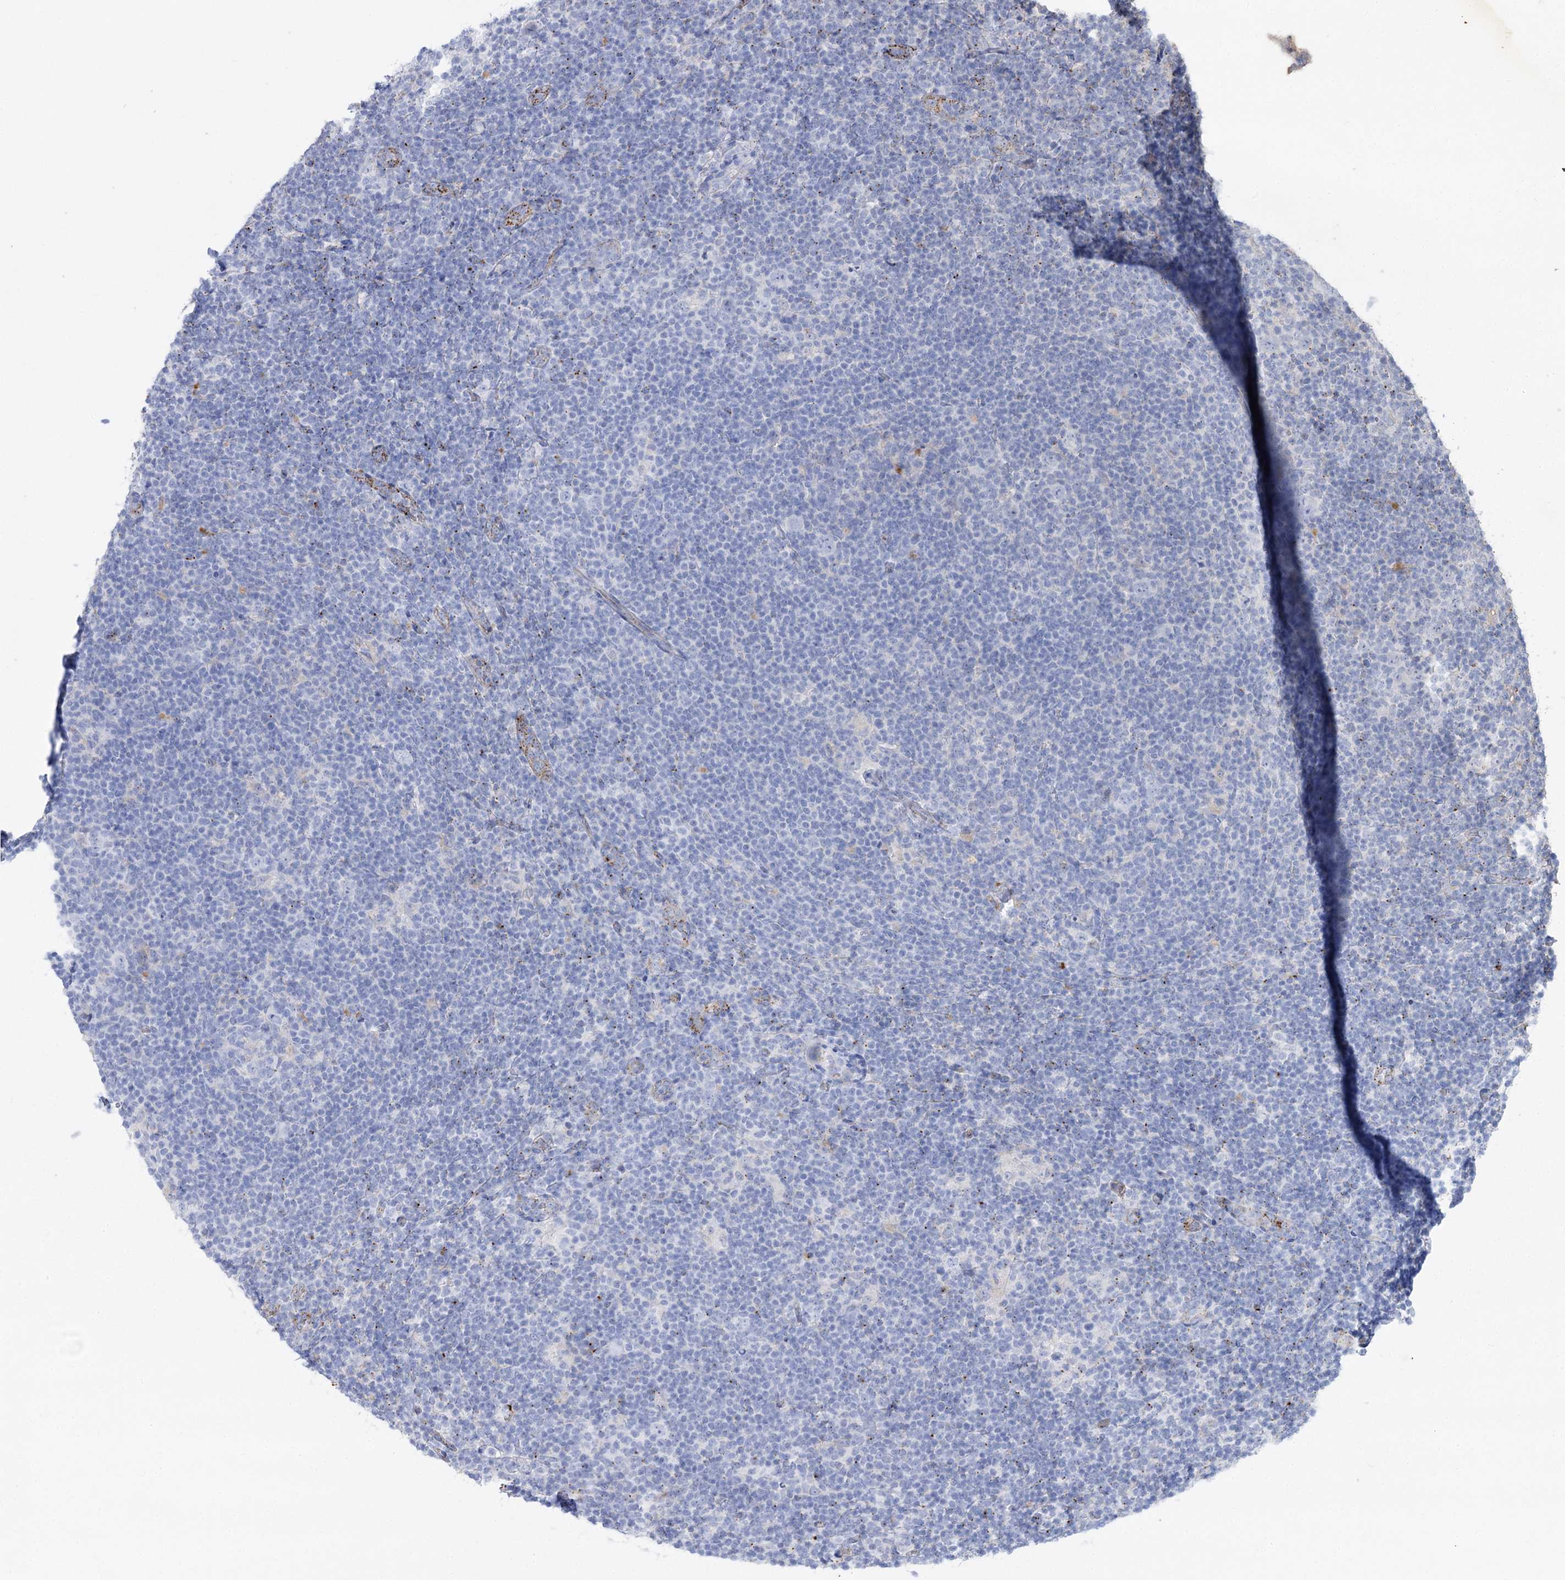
{"staining": {"intensity": "negative", "quantity": "none", "location": "none"}, "tissue": "lymphoma", "cell_type": "Tumor cells", "image_type": "cancer", "snomed": [{"axis": "morphology", "description": "Hodgkin's disease, NOS"}, {"axis": "topography", "description": "Lymph node"}], "caption": "A high-resolution micrograph shows IHC staining of Hodgkin's disease, which reveals no significant staining in tumor cells.", "gene": "SLC3A1", "patient": {"sex": "female", "age": 57}}